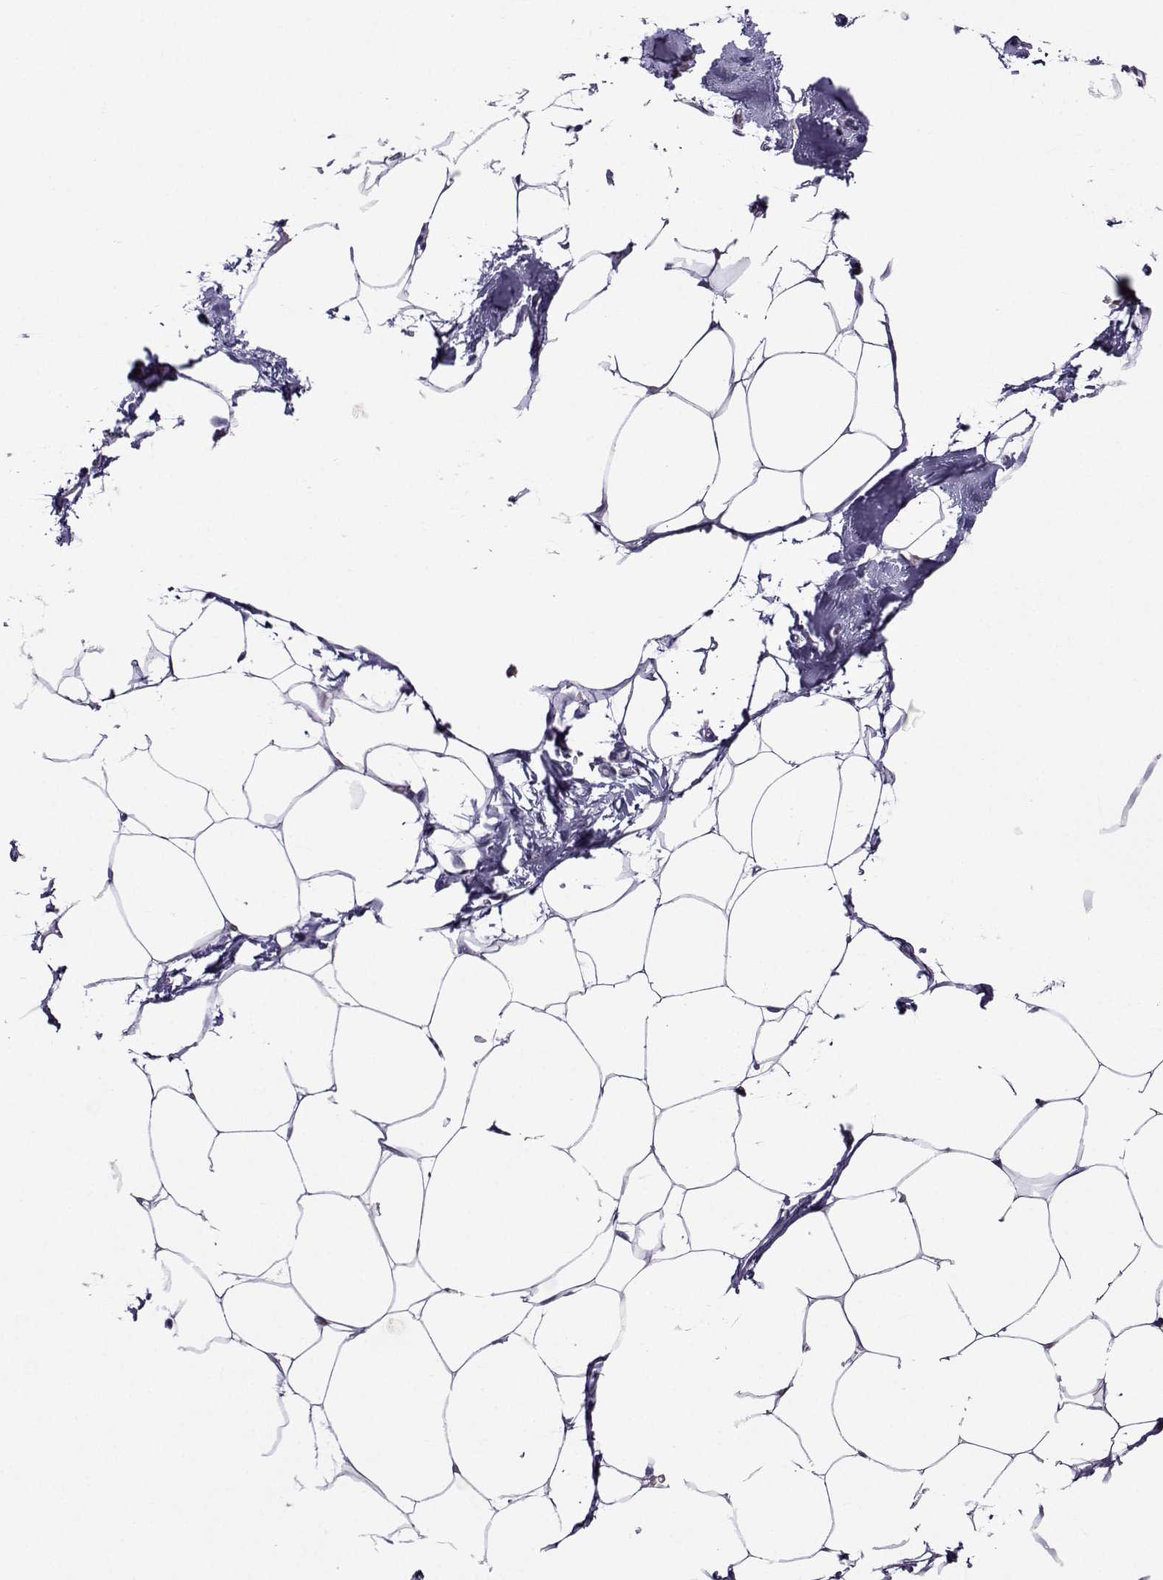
{"staining": {"intensity": "negative", "quantity": "none", "location": "none"}, "tissue": "adipose tissue", "cell_type": "Adipocytes", "image_type": "normal", "snomed": [{"axis": "morphology", "description": "Normal tissue, NOS"}, {"axis": "topography", "description": "Adipose tissue"}], "caption": "Image shows no significant protein expression in adipocytes of unremarkable adipose tissue.", "gene": "DDX20", "patient": {"sex": "male", "age": 57}}